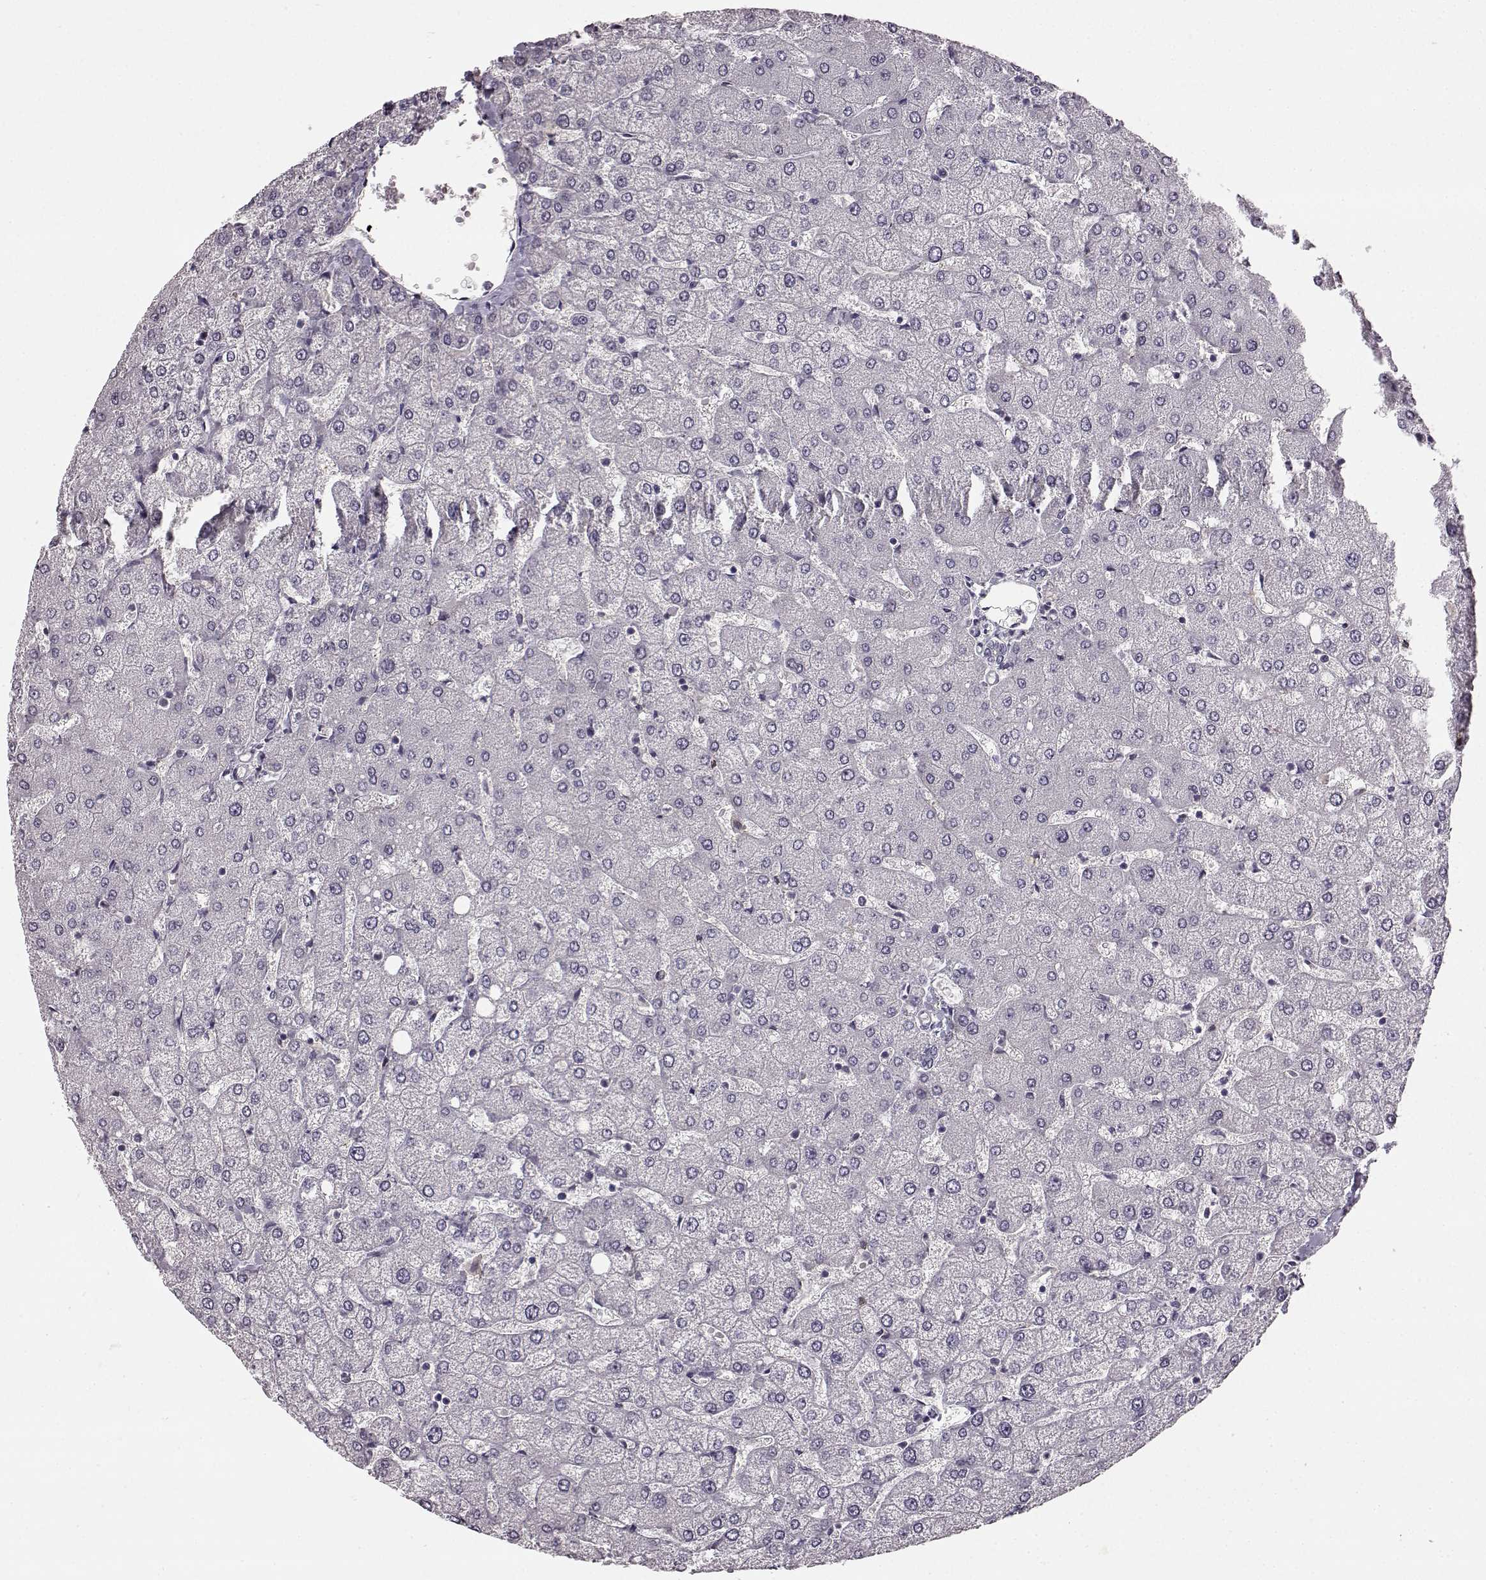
{"staining": {"intensity": "negative", "quantity": "none", "location": "none"}, "tissue": "liver", "cell_type": "Cholangiocytes", "image_type": "normal", "snomed": [{"axis": "morphology", "description": "Normal tissue, NOS"}, {"axis": "topography", "description": "Liver"}], "caption": "Immunohistochemical staining of benign liver shows no significant staining in cholangiocytes. The staining is performed using DAB brown chromogen with nuclei counter-stained in using hematoxylin.", "gene": "KRT81", "patient": {"sex": "female", "age": 54}}